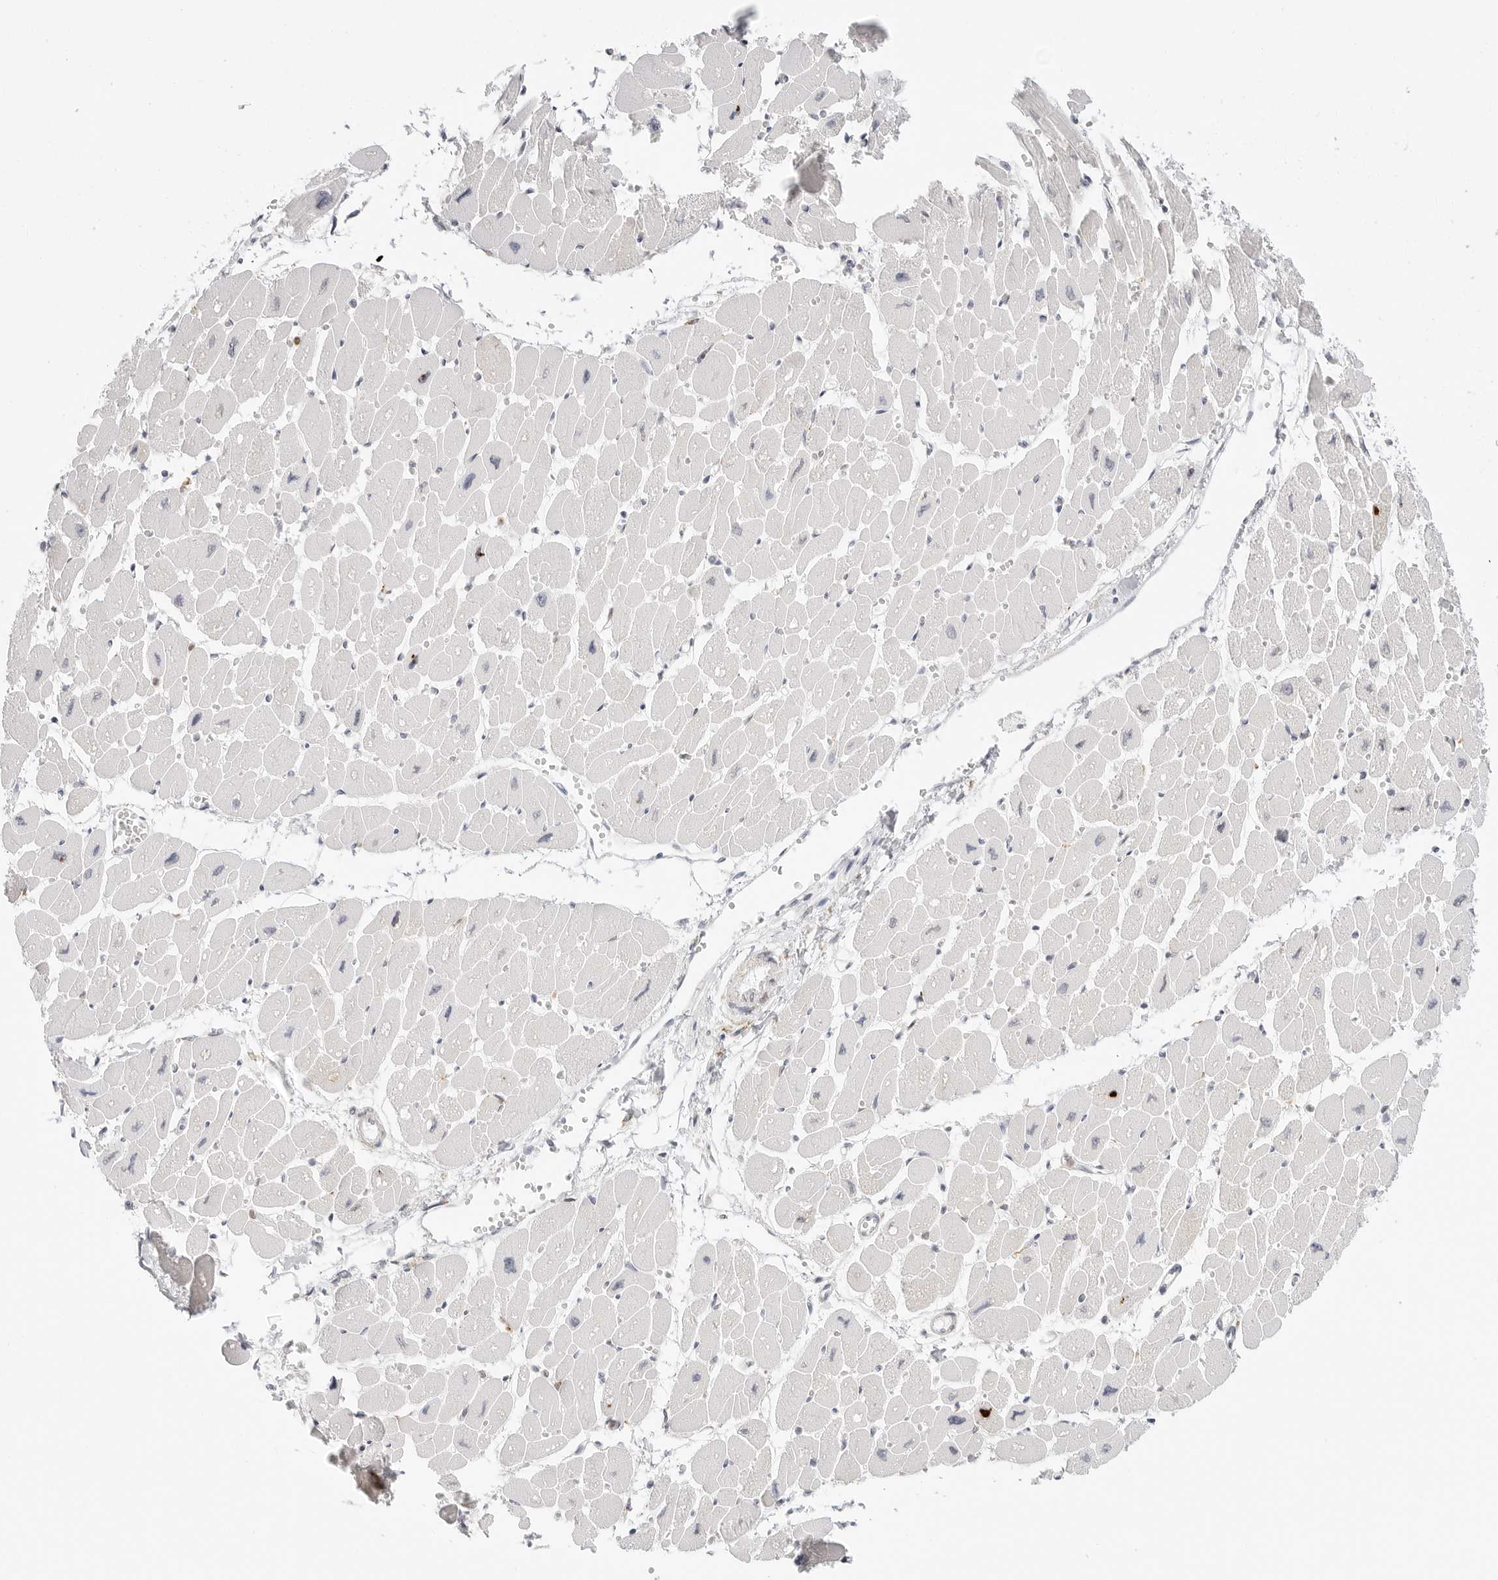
{"staining": {"intensity": "negative", "quantity": "none", "location": "none"}, "tissue": "heart muscle", "cell_type": "Cardiomyocytes", "image_type": "normal", "snomed": [{"axis": "morphology", "description": "Normal tissue, NOS"}, {"axis": "topography", "description": "Heart"}], "caption": "Human heart muscle stained for a protein using IHC exhibits no positivity in cardiomyocytes.", "gene": "THEM4", "patient": {"sex": "female", "age": 54}}